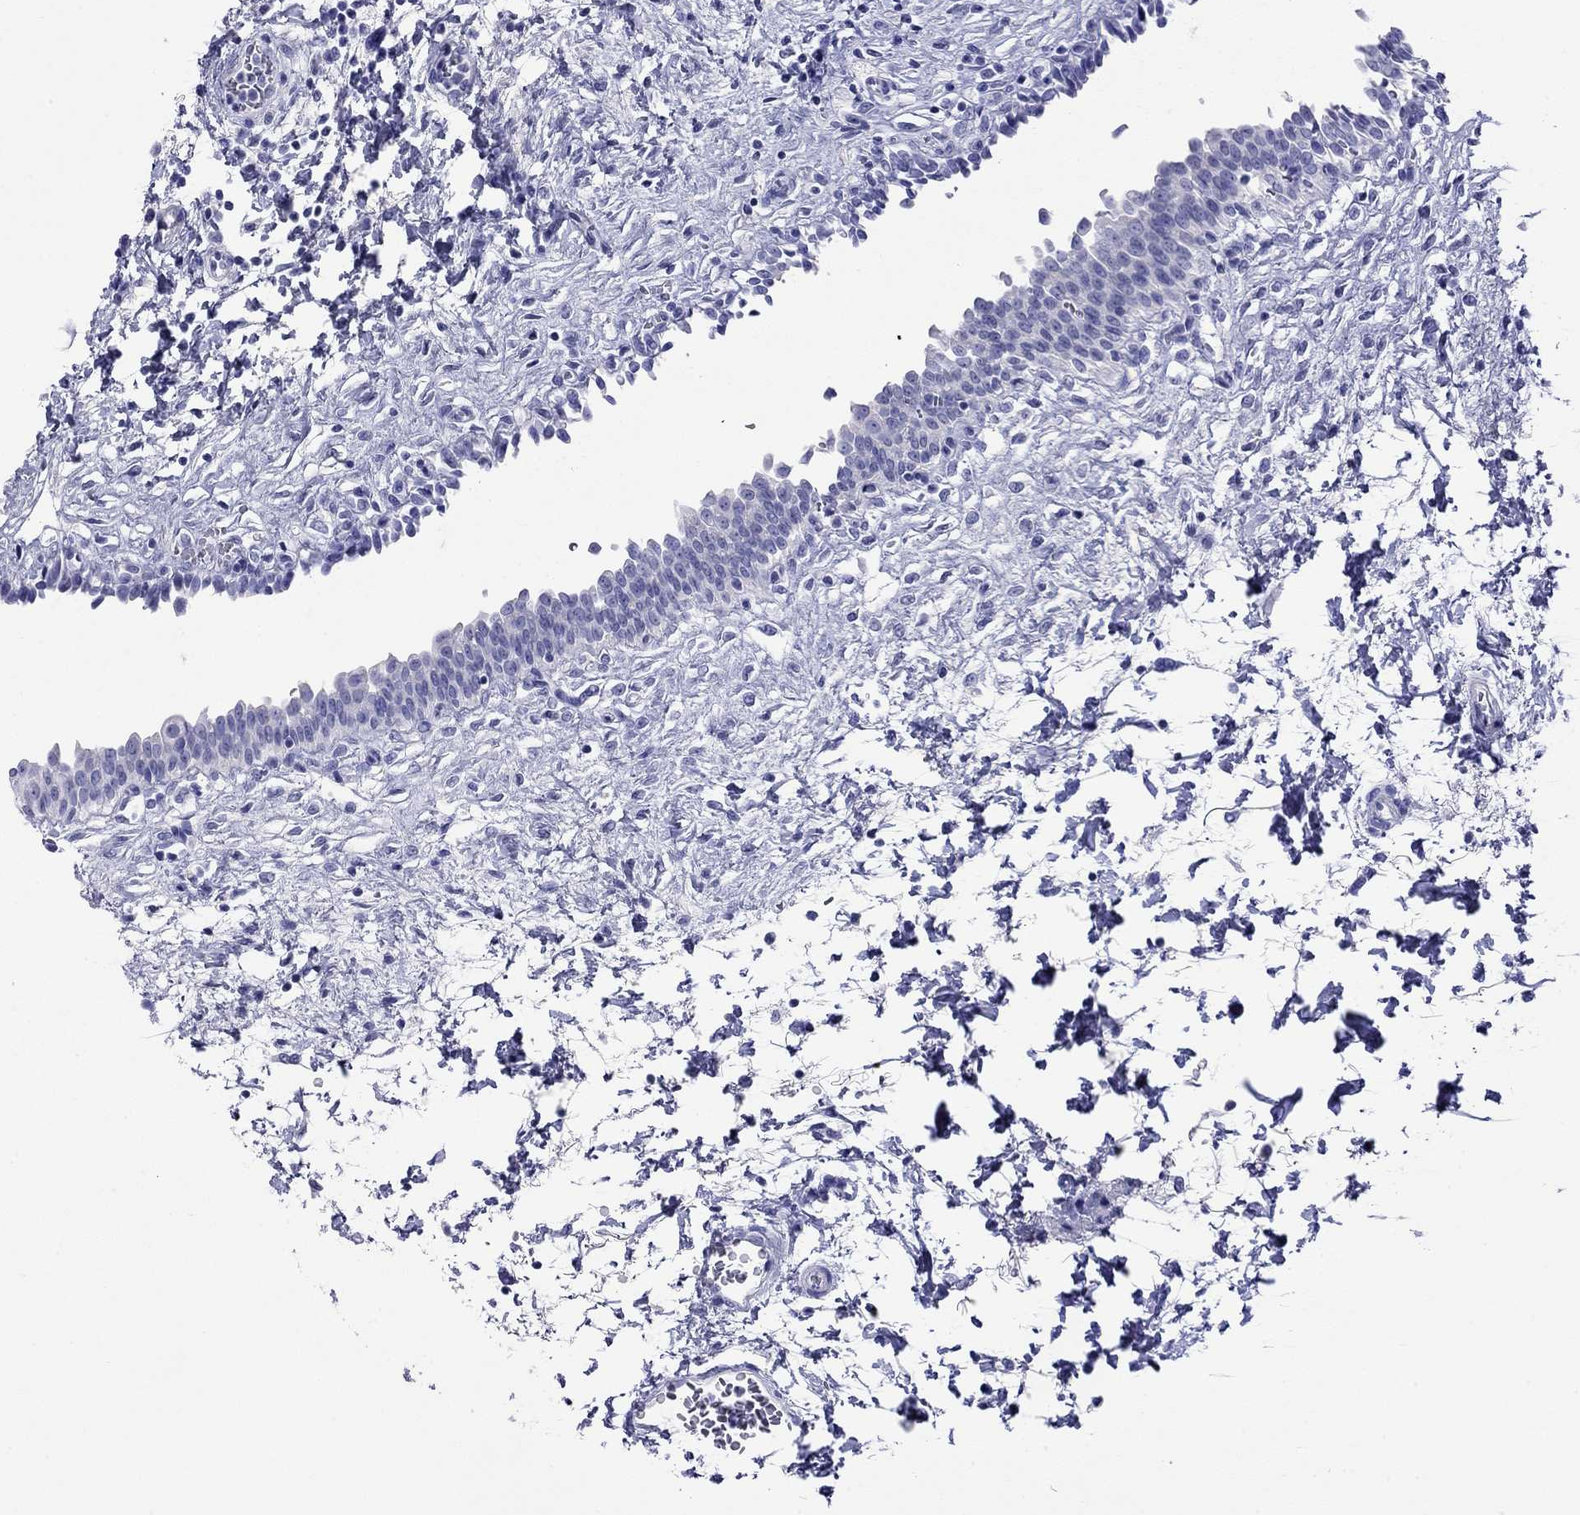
{"staining": {"intensity": "negative", "quantity": "none", "location": "none"}, "tissue": "urinary bladder", "cell_type": "Urothelial cells", "image_type": "normal", "snomed": [{"axis": "morphology", "description": "Normal tissue, NOS"}, {"axis": "topography", "description": "Urinary bladder"}], "caption": "The immunohistochemistry image has no significant positivity in urothelial cells of urinary bladder.", "gene": "FIGLA", "patient": {"sex": "male", "age": 37}}